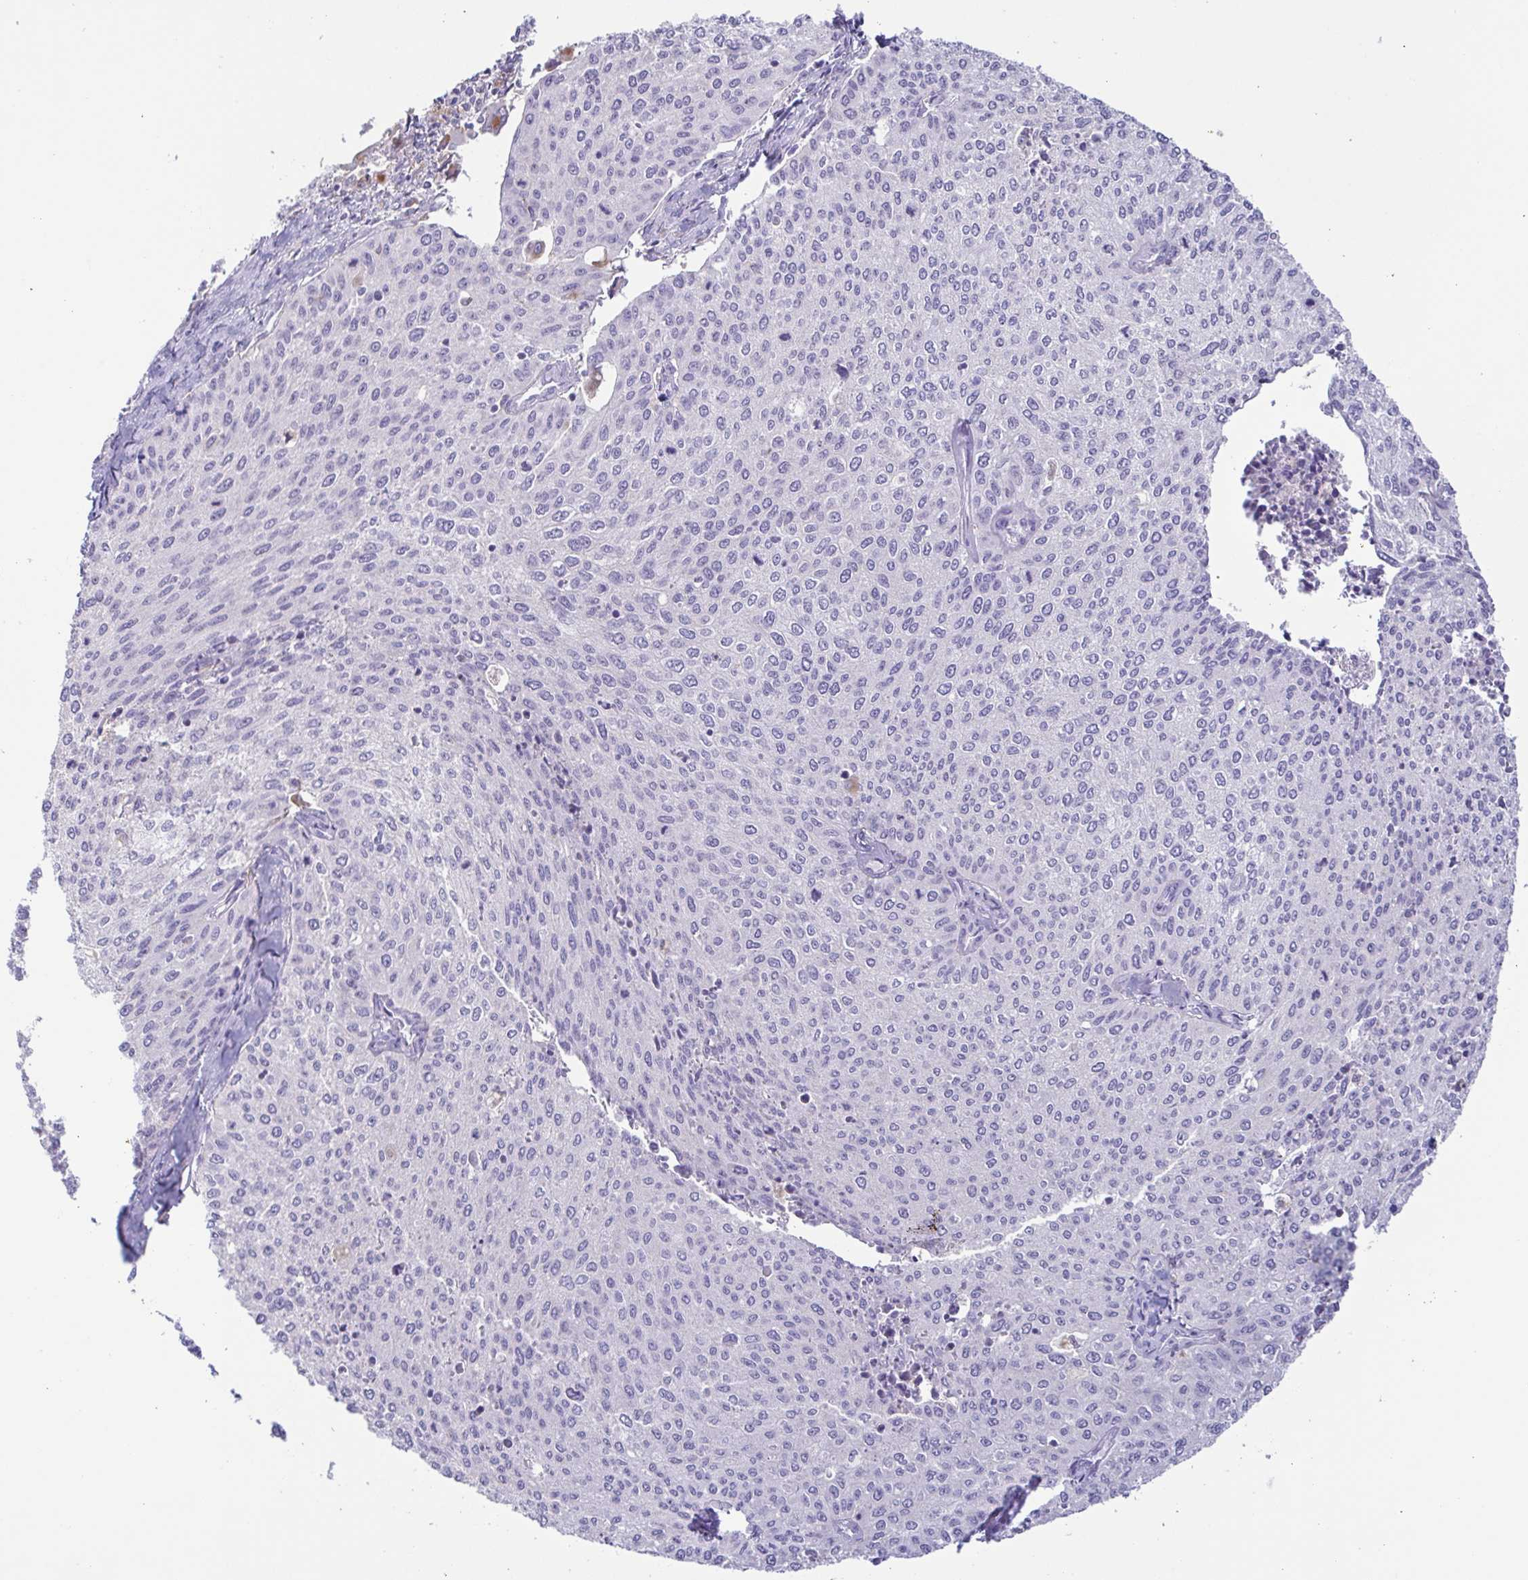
{"staining": {"intensity": "negative", "quantity": "none", "location": "none"}, "tissue": "cervical cancer", "cell_type": "Tumor cells", "image_type": "cancer", "snomed": [{"axis": "morphology", "description": "Squamous cell carcinoma, NOS"}, {"axis": "topography", "description": "Cervix"}], "caption": "Tumor cells show no significant expression in cervical squamous cell carcinoma.", "gene": "ATP6V1G2", "patient": {"sex": "female", "age": 38}}